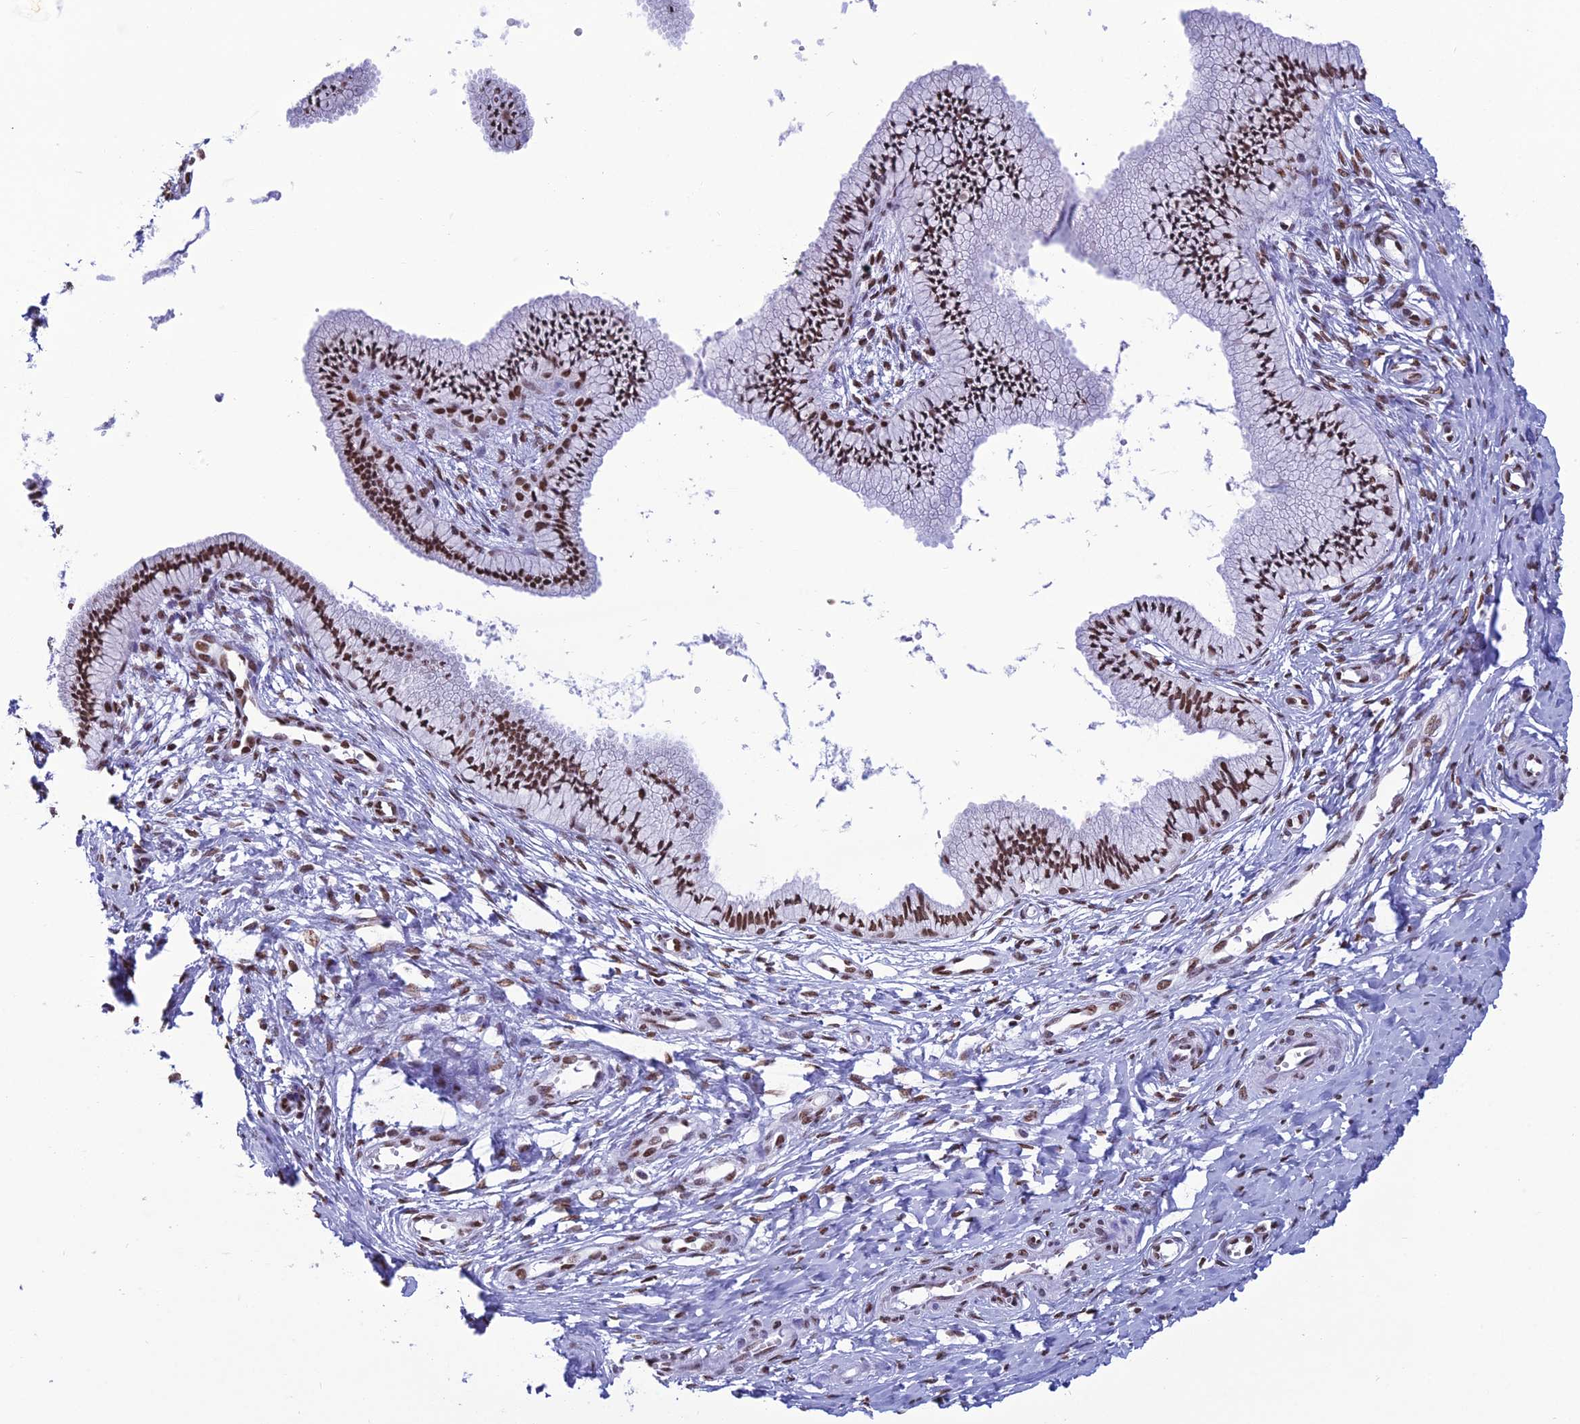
{"staining": {"intensity": "moderate", "quantity": ">75%", "location": "nuclear"}, "tissue": "cervix", "cell_type": "Glandular cells", "image_type": "normal", "snomed": [{"axis": "morphology", "description": "Normal tissue, NOS"}, {"axis": "topography", "description": "Cervix"}], "caption": "The immunohistochemical stain highlights moderate nuclear positivity in glandular cells of benign cervix. (DAB (3,3'-diaminobenzidine) IHC, brown staining for protein, blue staining for nuclei).", "gene": "PRAMEF12", "patient": {"sex": "female", "age": 36}}